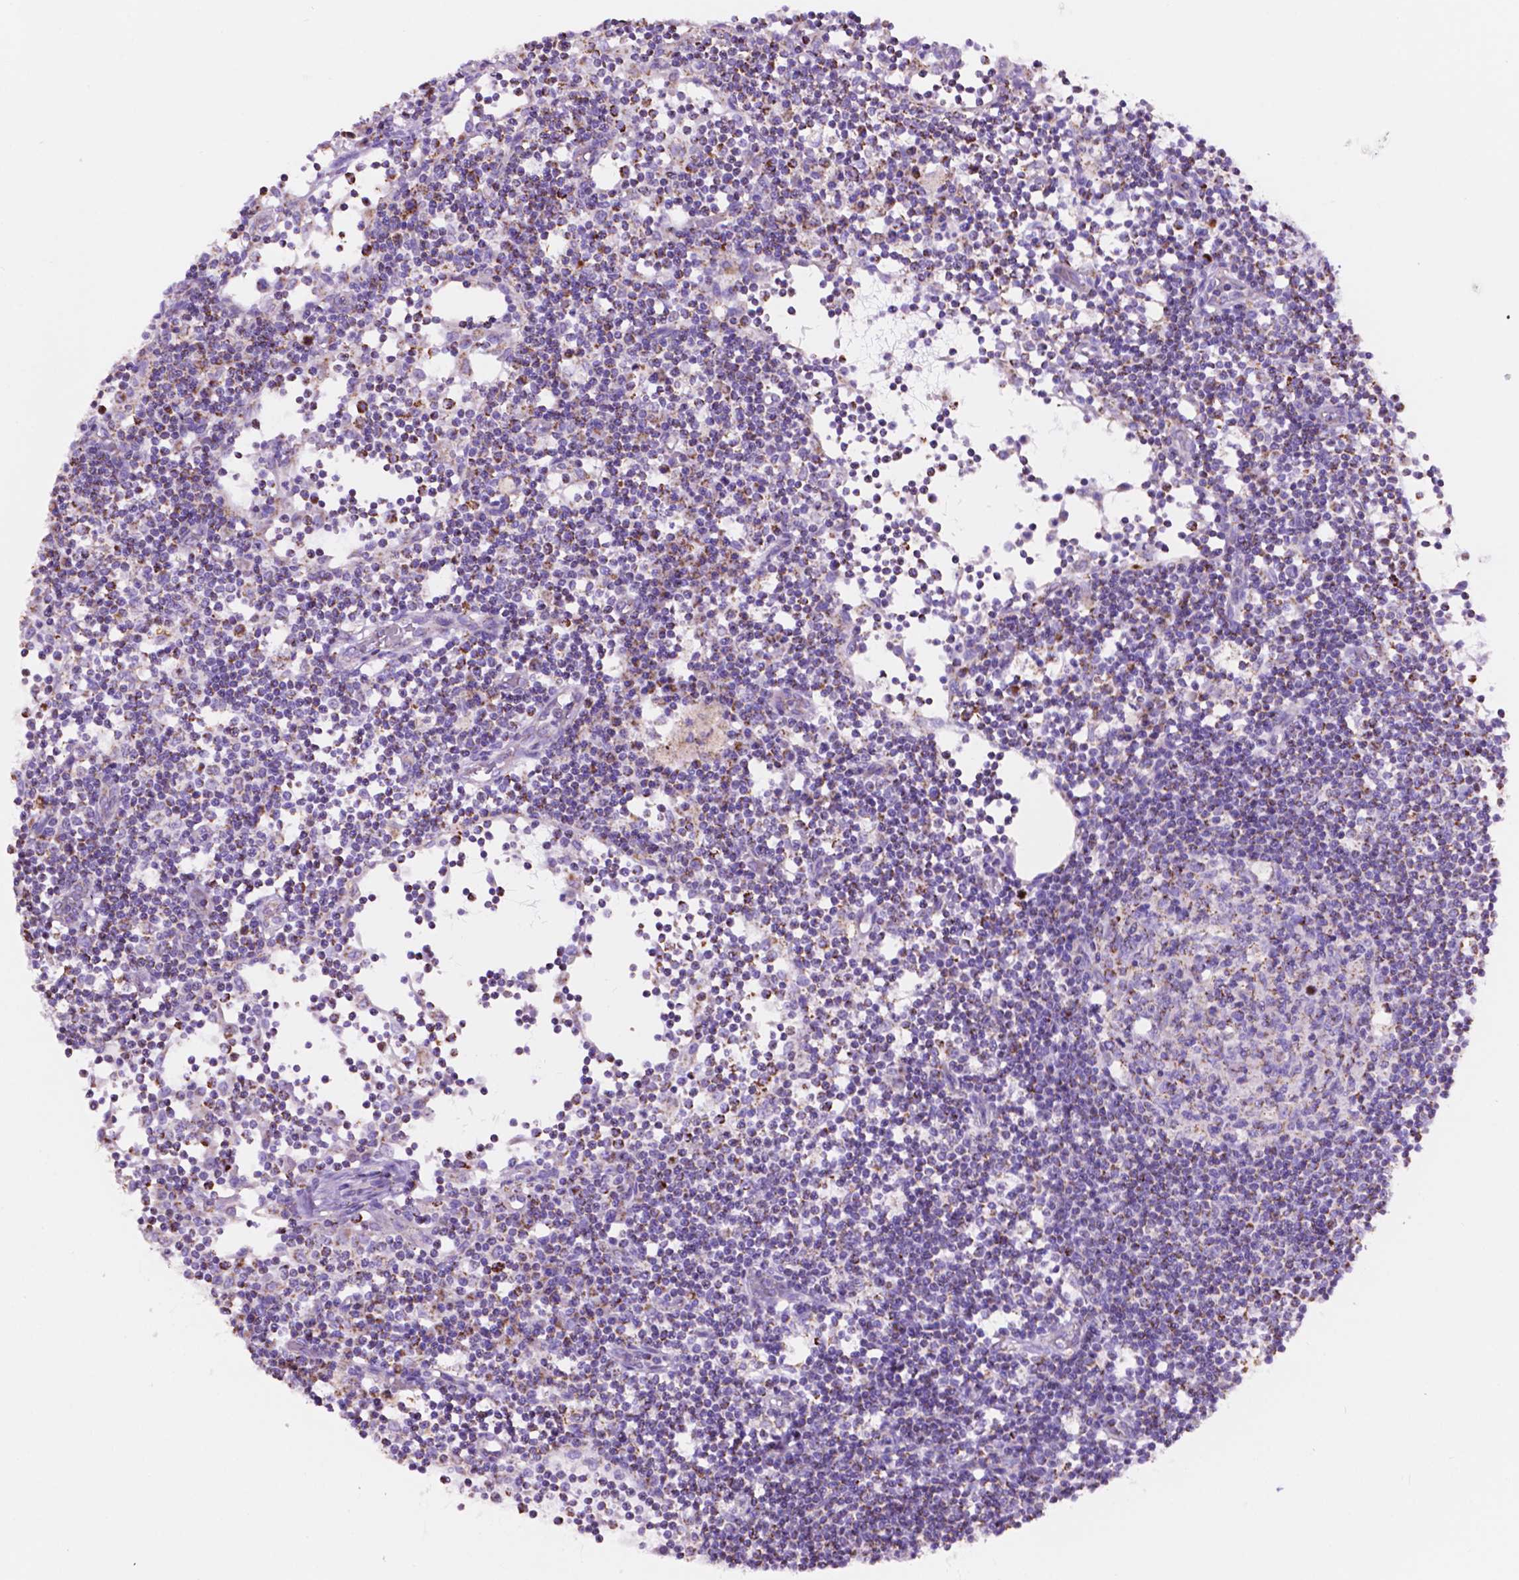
{"staining": {"intensity": "strong", "quantity": "25%-75%", "location": "cytoplasmic/membranous"}, "tissue": "lymph node", "cell_type": "Germinal center cells", "image_type": "normal", "snomed": [{"axis": "morphology", "description": "Normal tissue, NOS"}, {"axis": "topography", "description": "Lymph node"}], "caption": "Benign lymph node displays strong cytoplasmic/membranous expression in about 25%-75% of germinal center cells.", "gene": "GDPD5", "patient": {"sex": "female", "age": 72}}